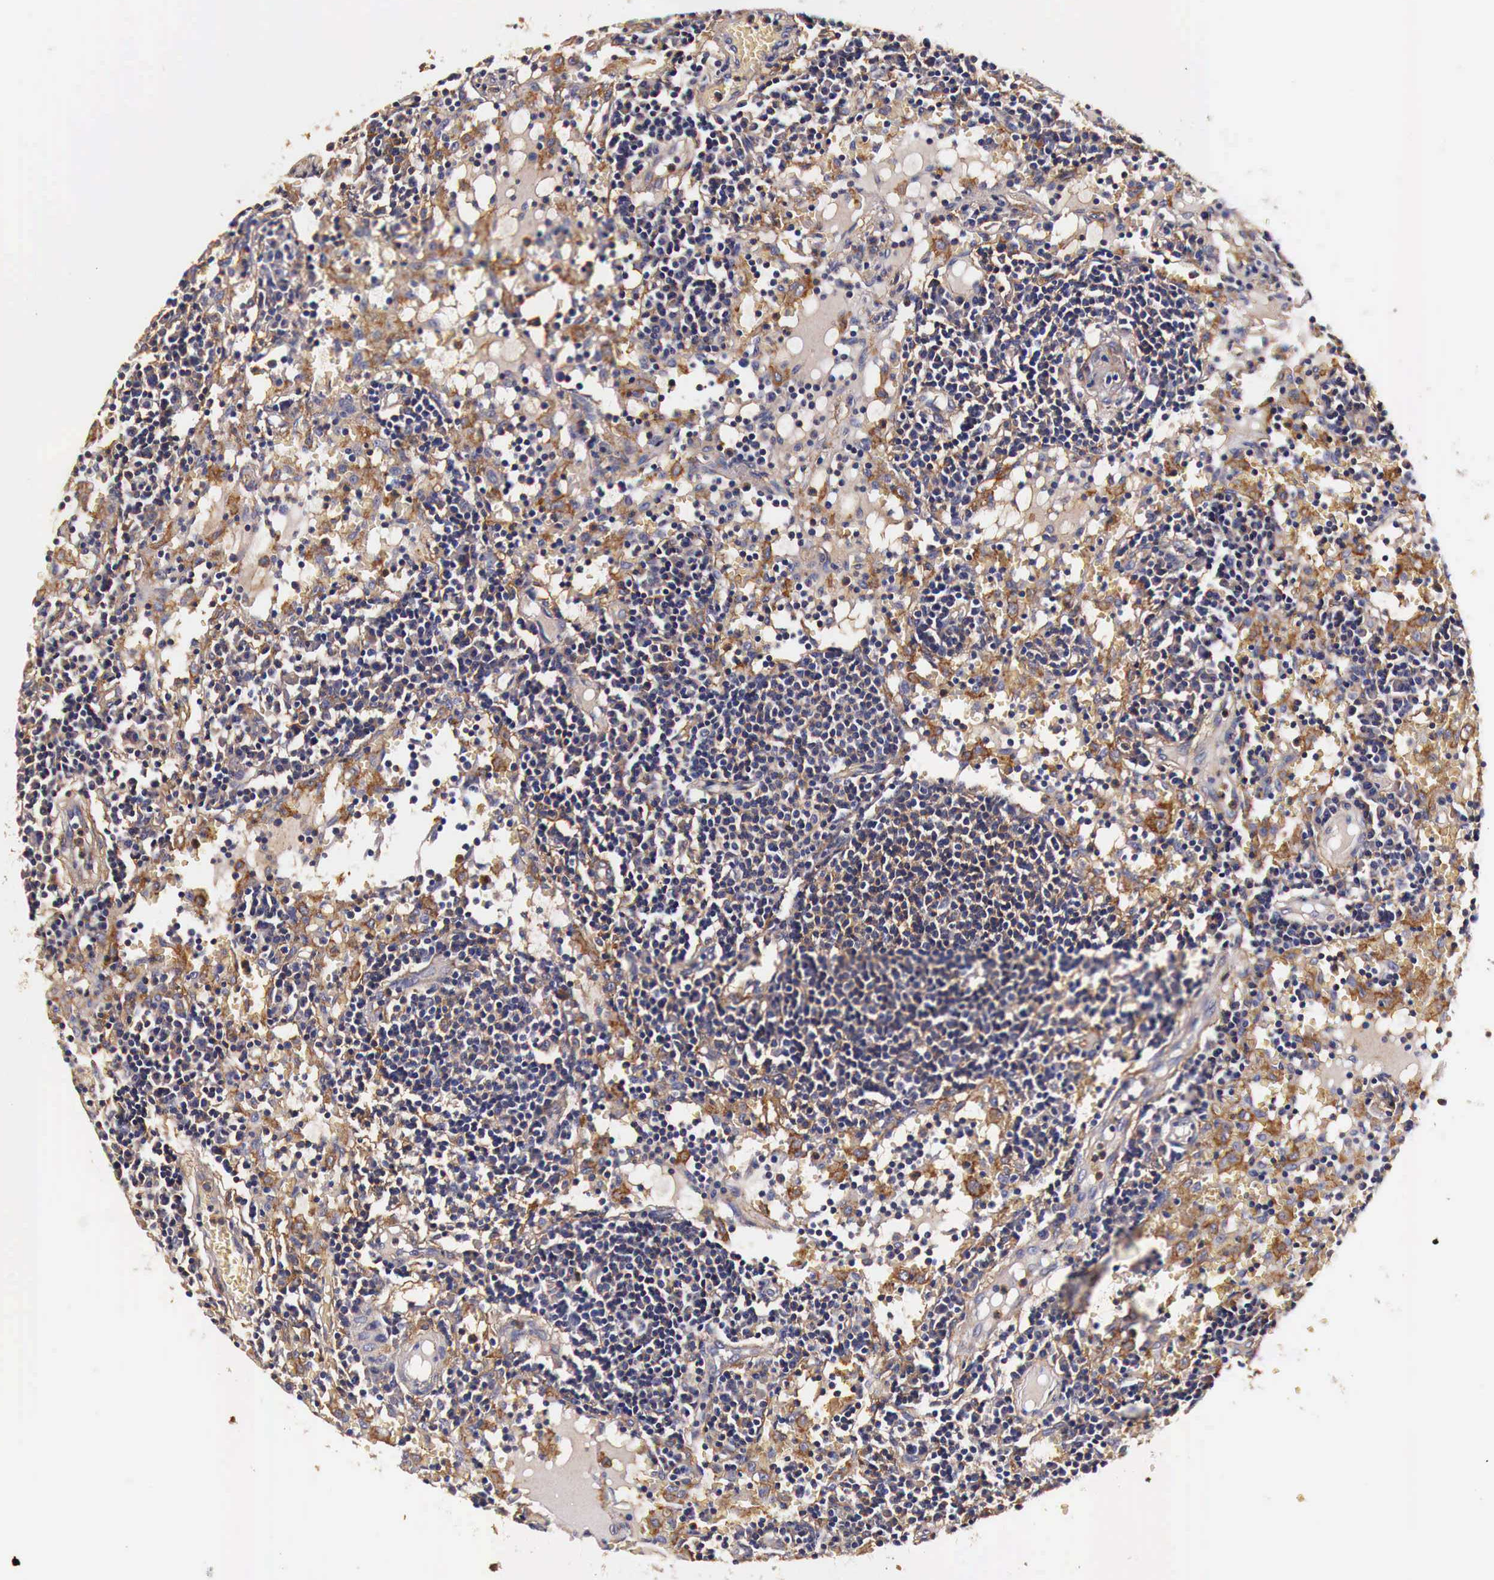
{"staining": {"intensity": "moderate", "quantity": "25%-75%", "location": "cytoplasmic/membranous"}, "tissue": "lymph node", "cell_type": "Germinal center cells", "image_type": "normal", "snomed": [{"axis": "morphology", "description": "Normal tissue, NOS"}, {"axis": "topography", "description": "Lymph node"}], "caption": "This is a micrograph of IHC staining of benign lymph node, which shows moderate staining in the cytoplasmic/membranous of germinal center cells.", "gene": "RP2", "patient": {"sex": "female", "age": 55}}